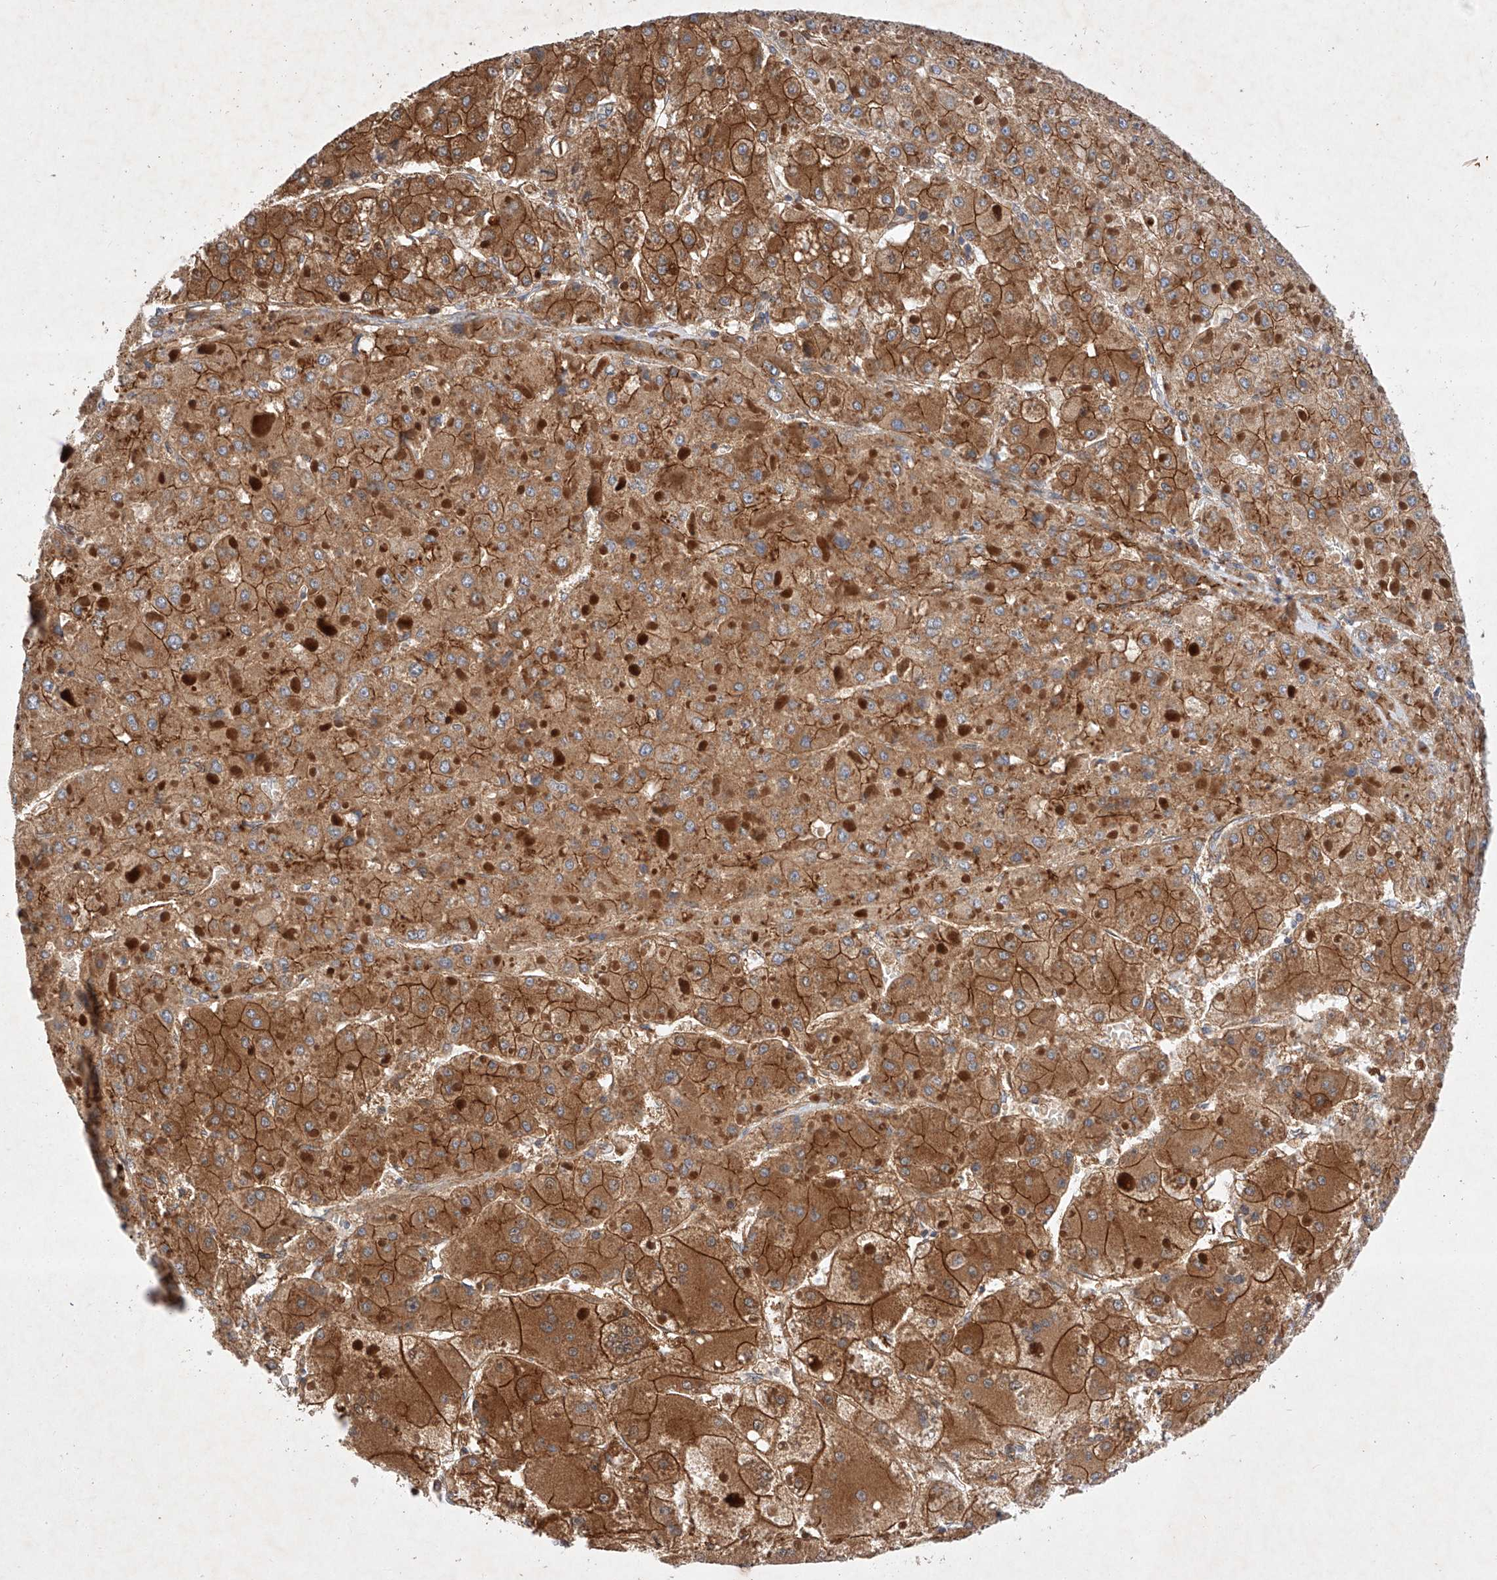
{"staining": {"intensity": "strong", "quantity": ">75%", "location": "cytoplasmic/membranous"}, "tissue": "liver cancer", "cell_type": "Tumor cells", "image_type": "cancer", "snomed": [{"axis": "morphology", "description": "Carcinoma, Hepatocellular, NOS"}, {"axis": "topography", "description": "Liver"}], "caption": "A histopathology image of human liver cancer (hepatocellular carcinoma) stained for a protein displays strong cytoplasmic/membranous brown staining in tumor cells.", "gene": "RAB23", "patient": {"sex": "female", "age": 73}}